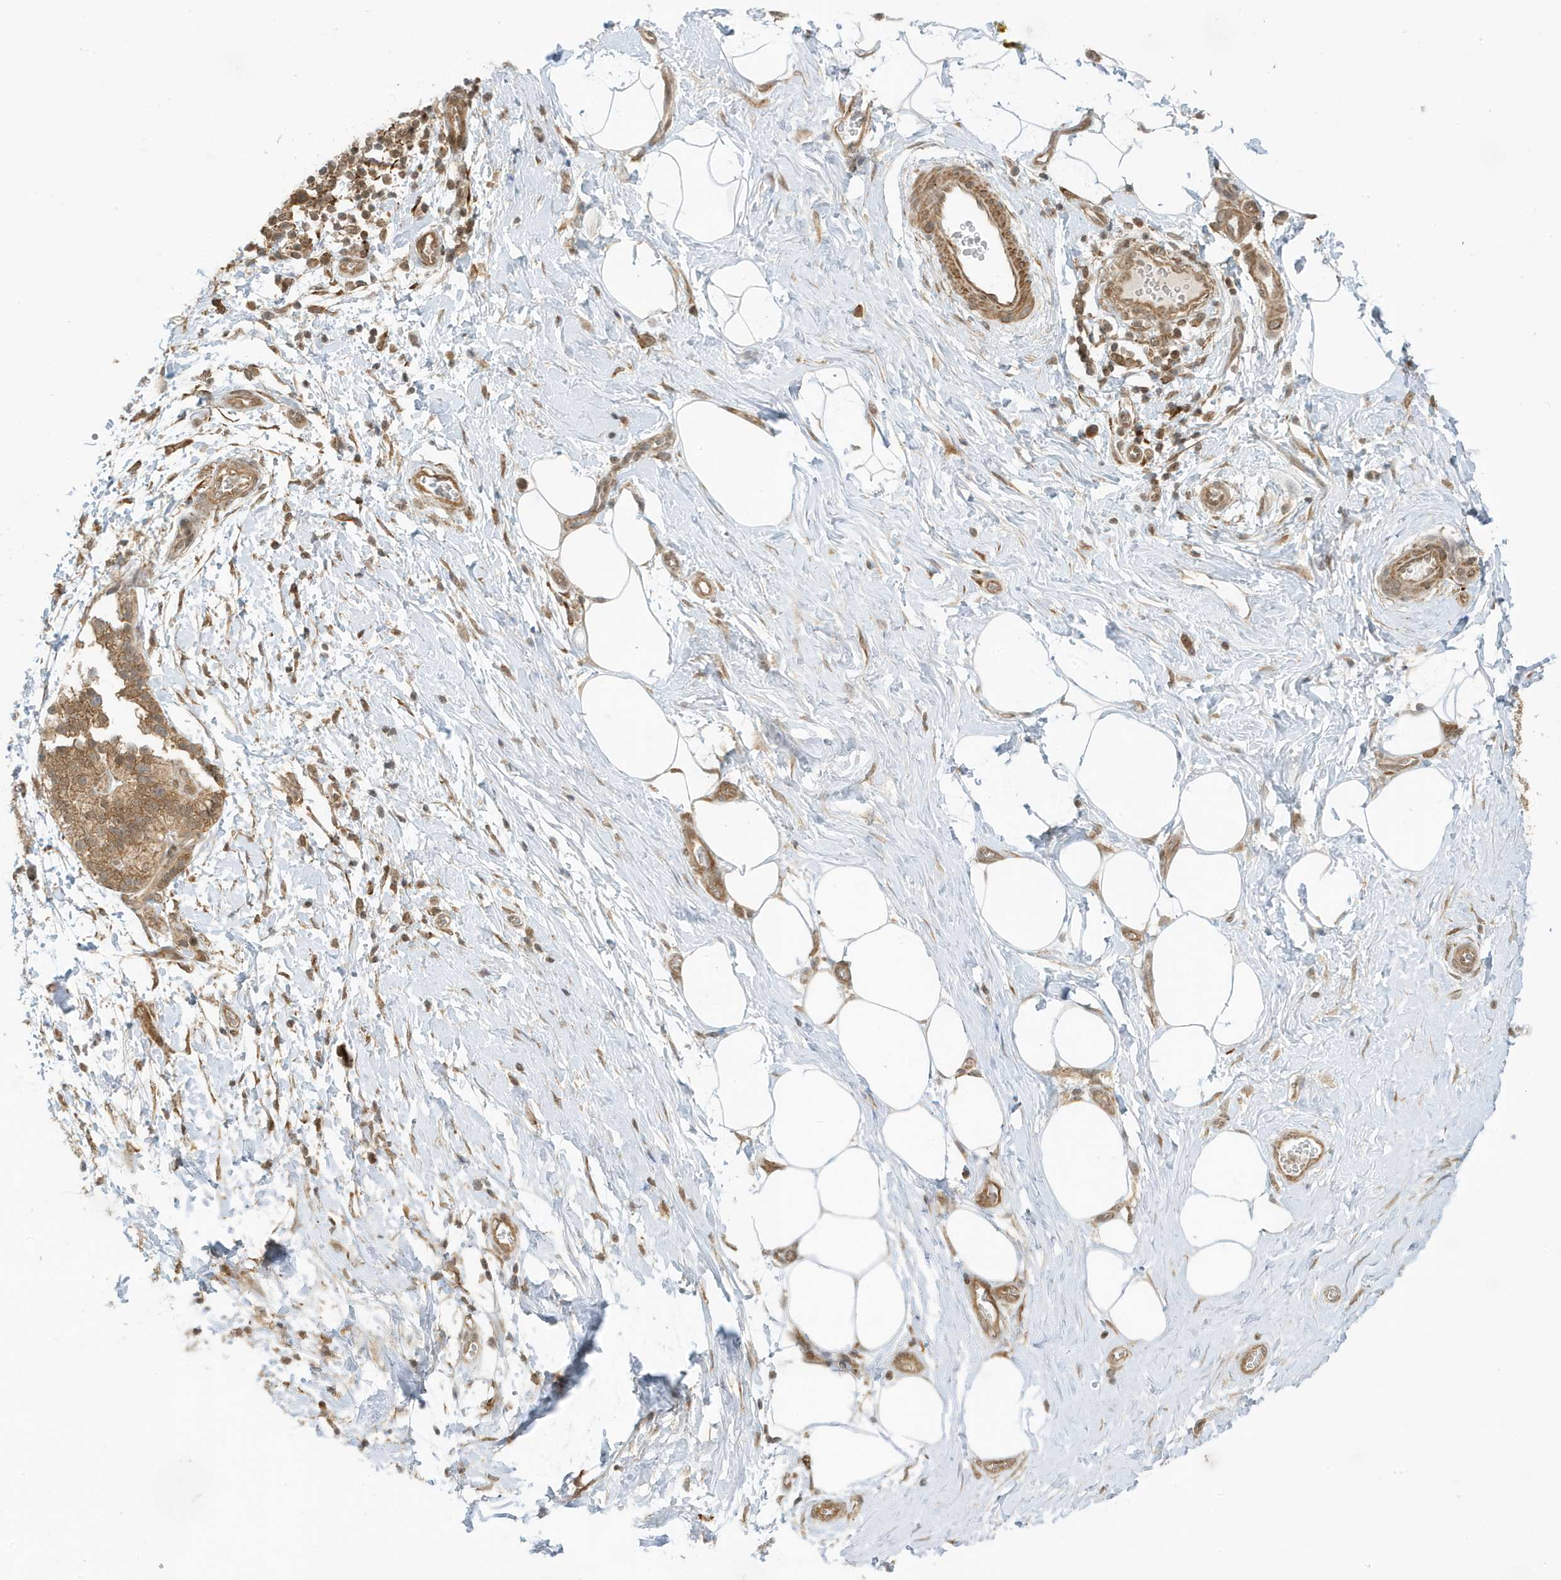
{"staining": {"intensity": "weak", "quantity": ">75%", "location": "cytoplasmic/membranous"}, "tissue": "adipose tissue", "cell_type": "Adipocytes", "image_type": "normal", "snomed": [{"axis": "morphology", "description": "Normal tissue, NOS"}, {"axis": "morphology", "description": "Adenocarcinoma, NOS"}, {"axis": "topography", "description": "Pancreas"}, {"axis": "topography", "description": "Peripheral nerve tissue"}], "caption": "An image of human adipose tissue stained for a protein reveals weak cytoplasmic/membranous brown staining in adipocytes.", "gene": "DHX36", "patient": {"sex": "male", "age": 59}}